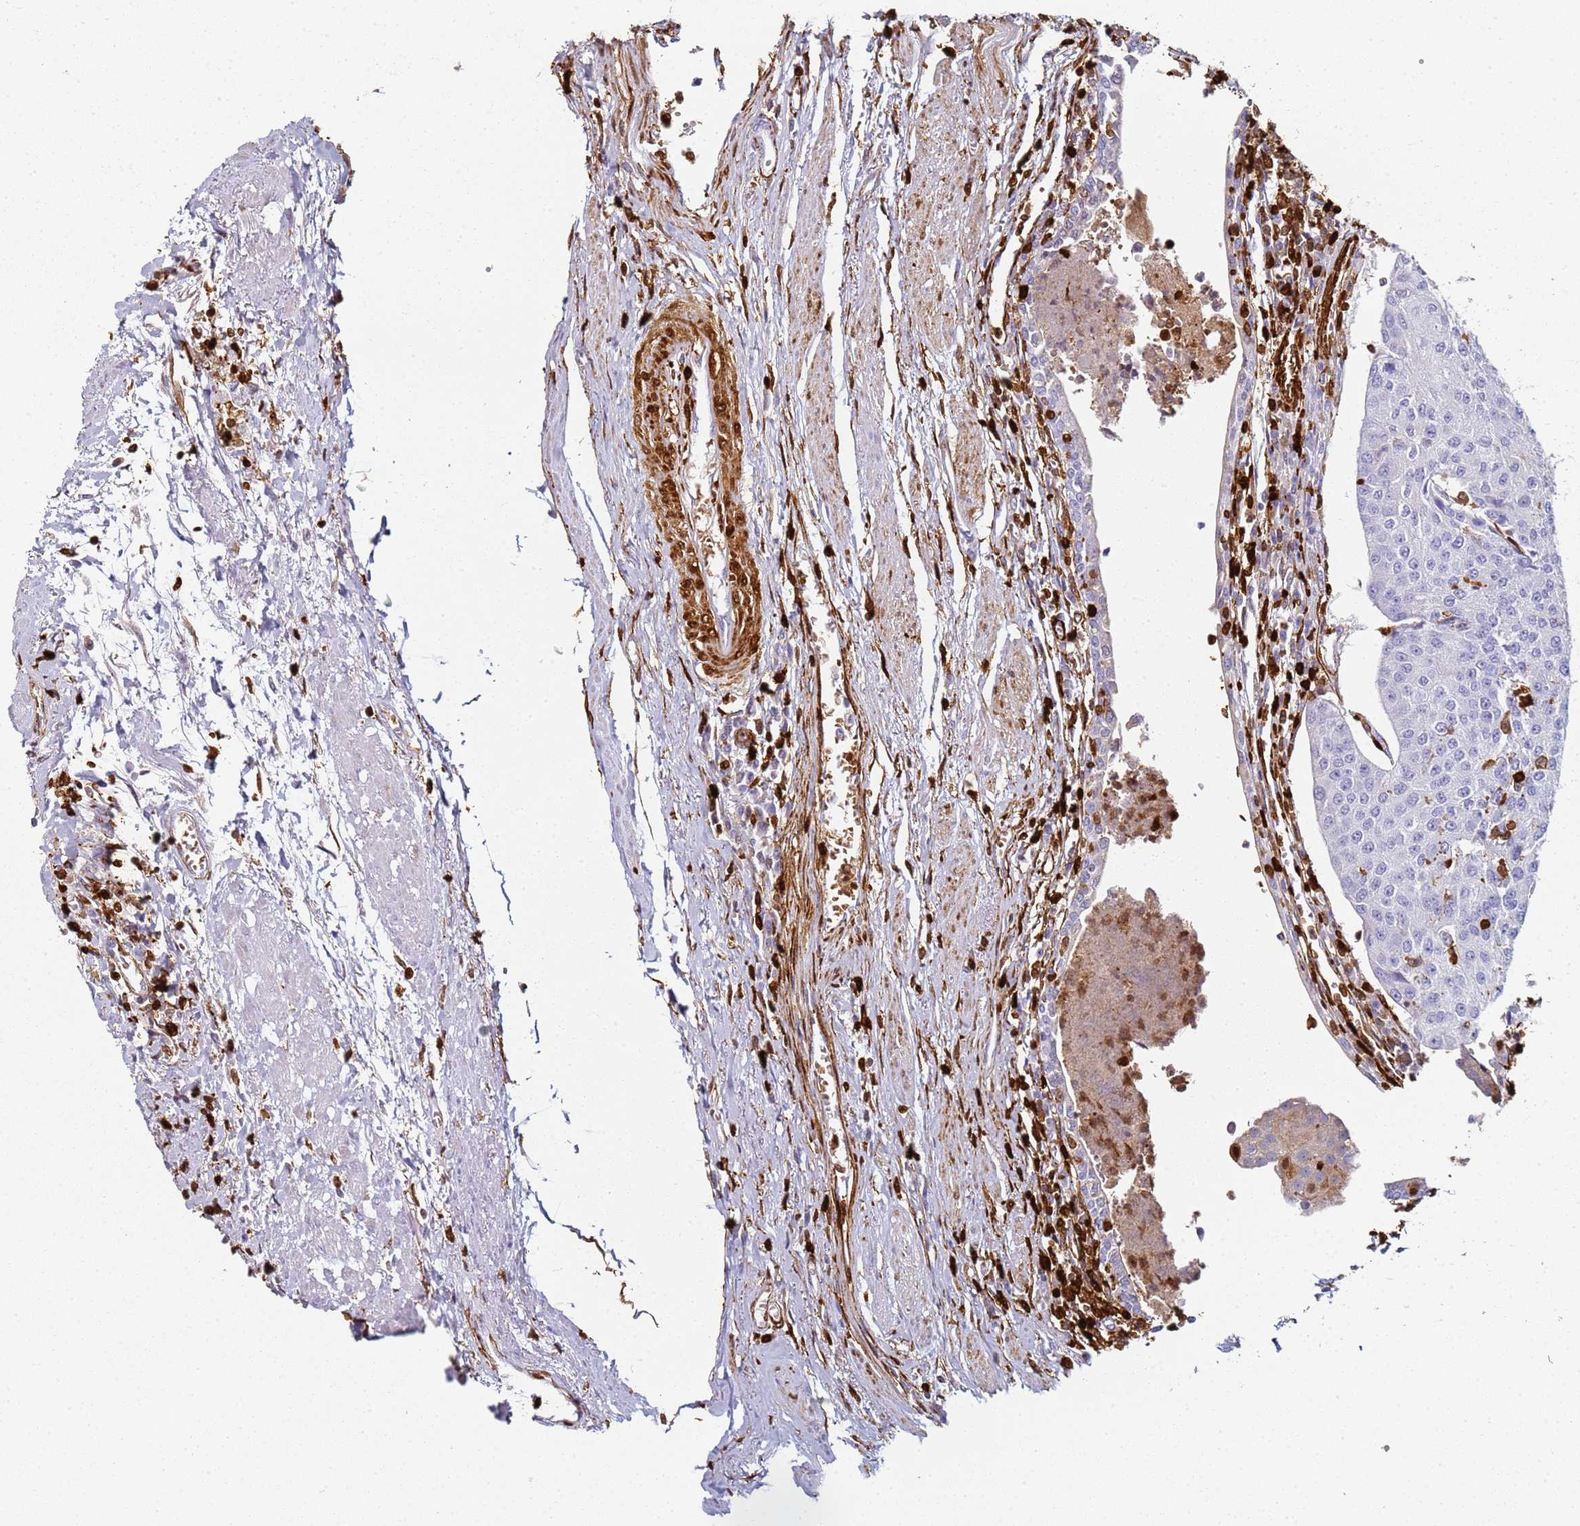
{"staining": {"intensity": "negative", "quantity": "none", "location": "none"}, "tissue": "urothelial cancer", "cell_type": "Tumor cells", "image_type": "cancer", "snomed": [{"axis": "morphology", "description": "Urothelial carcinoma, High grade"}, {"axis": "topography", "description": "Urinary bladder"}], "caption": "High magnification brightfield microscopy of high-grade urothelial carcinoma stained with DAB (3,3'-diaminobenzidine) (brown) and counterstained with hematoxylin (blue): tumor cells show no significant staining.", "gene": "S100A4", "patient": {"sex": "female", "age": 85}}